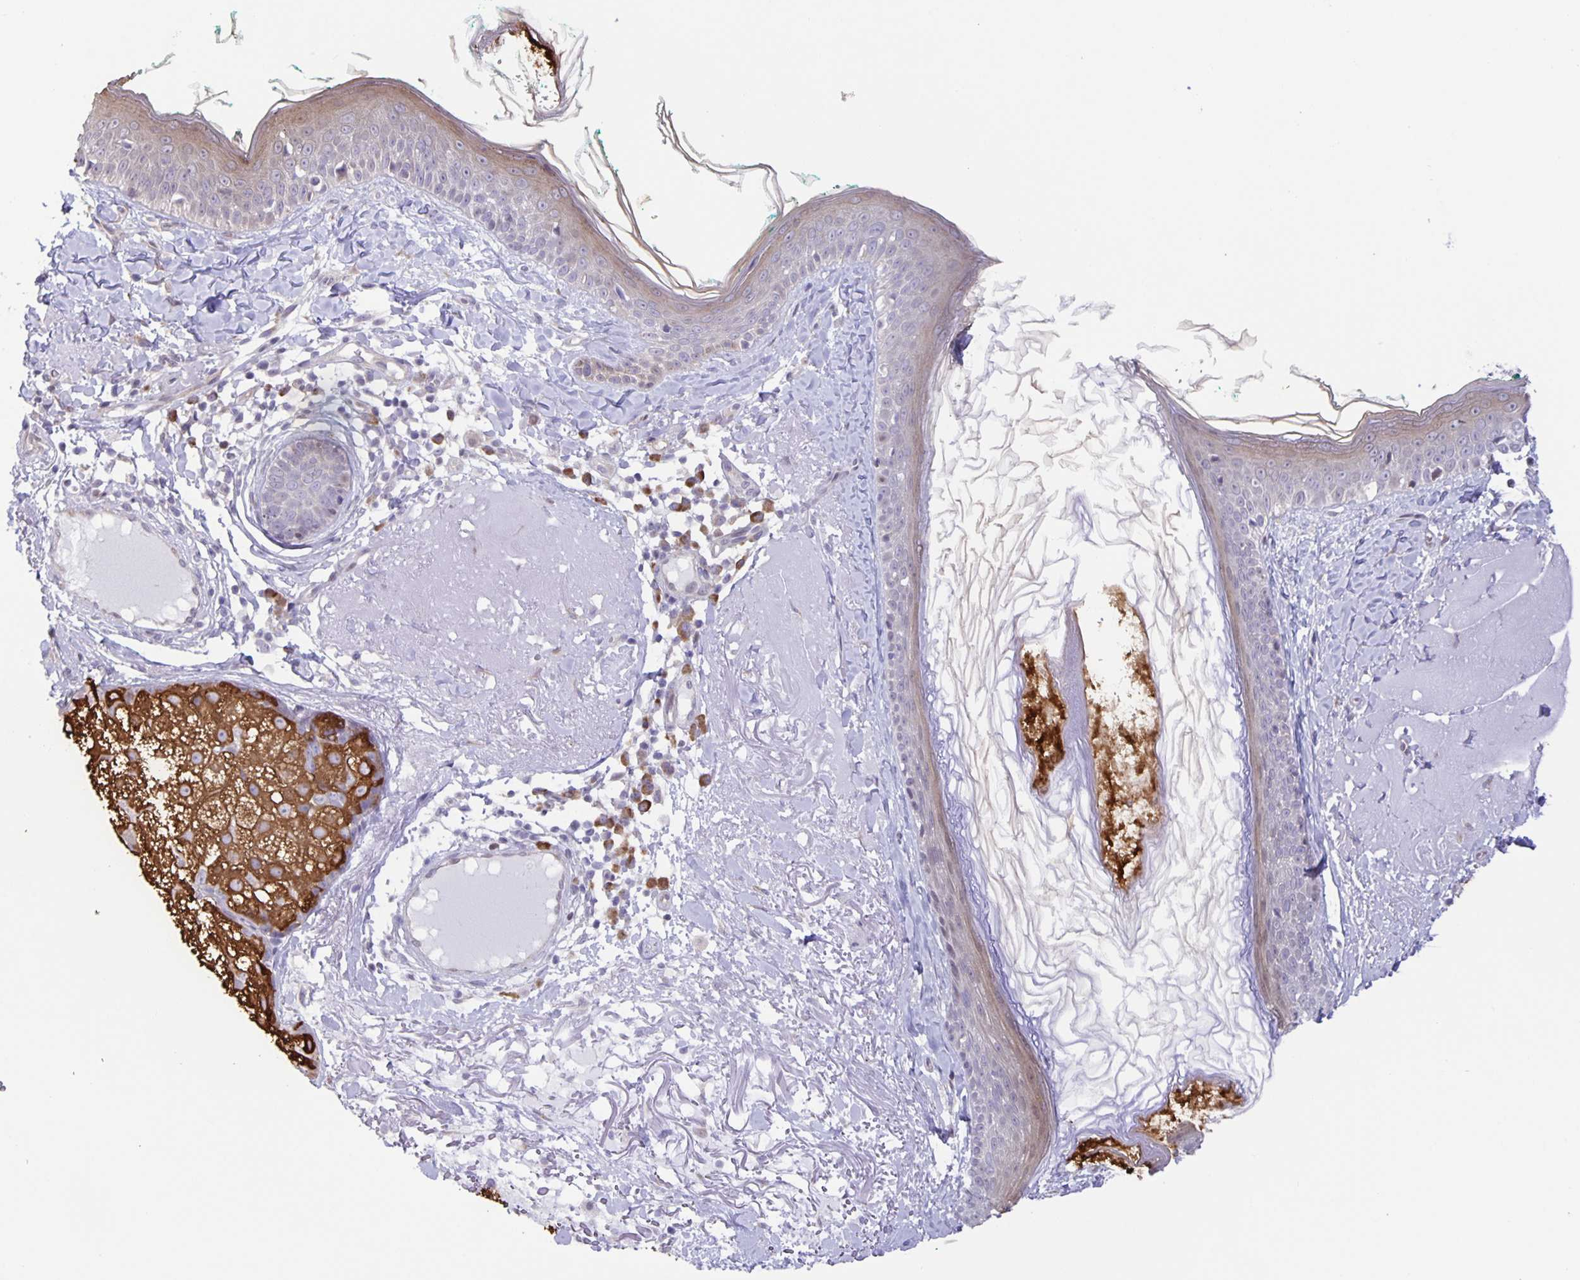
{"staining": {"intensity": "negative", "quantity": "none", "location": "none"}, "tissue": "skin", "cell_type": "Fibroblasts", "image_type": "normal", "snomed": [{"axis": "morphology", "description": "Normal tissue, NOS"}, {"axis": "topography", "description": "Skin"}], "caption": "Fibroblasts show no significant protein positivity in unremarkable skin.", "gene": "MAPK12", "patient": {"sex": "male", "age": 73}}